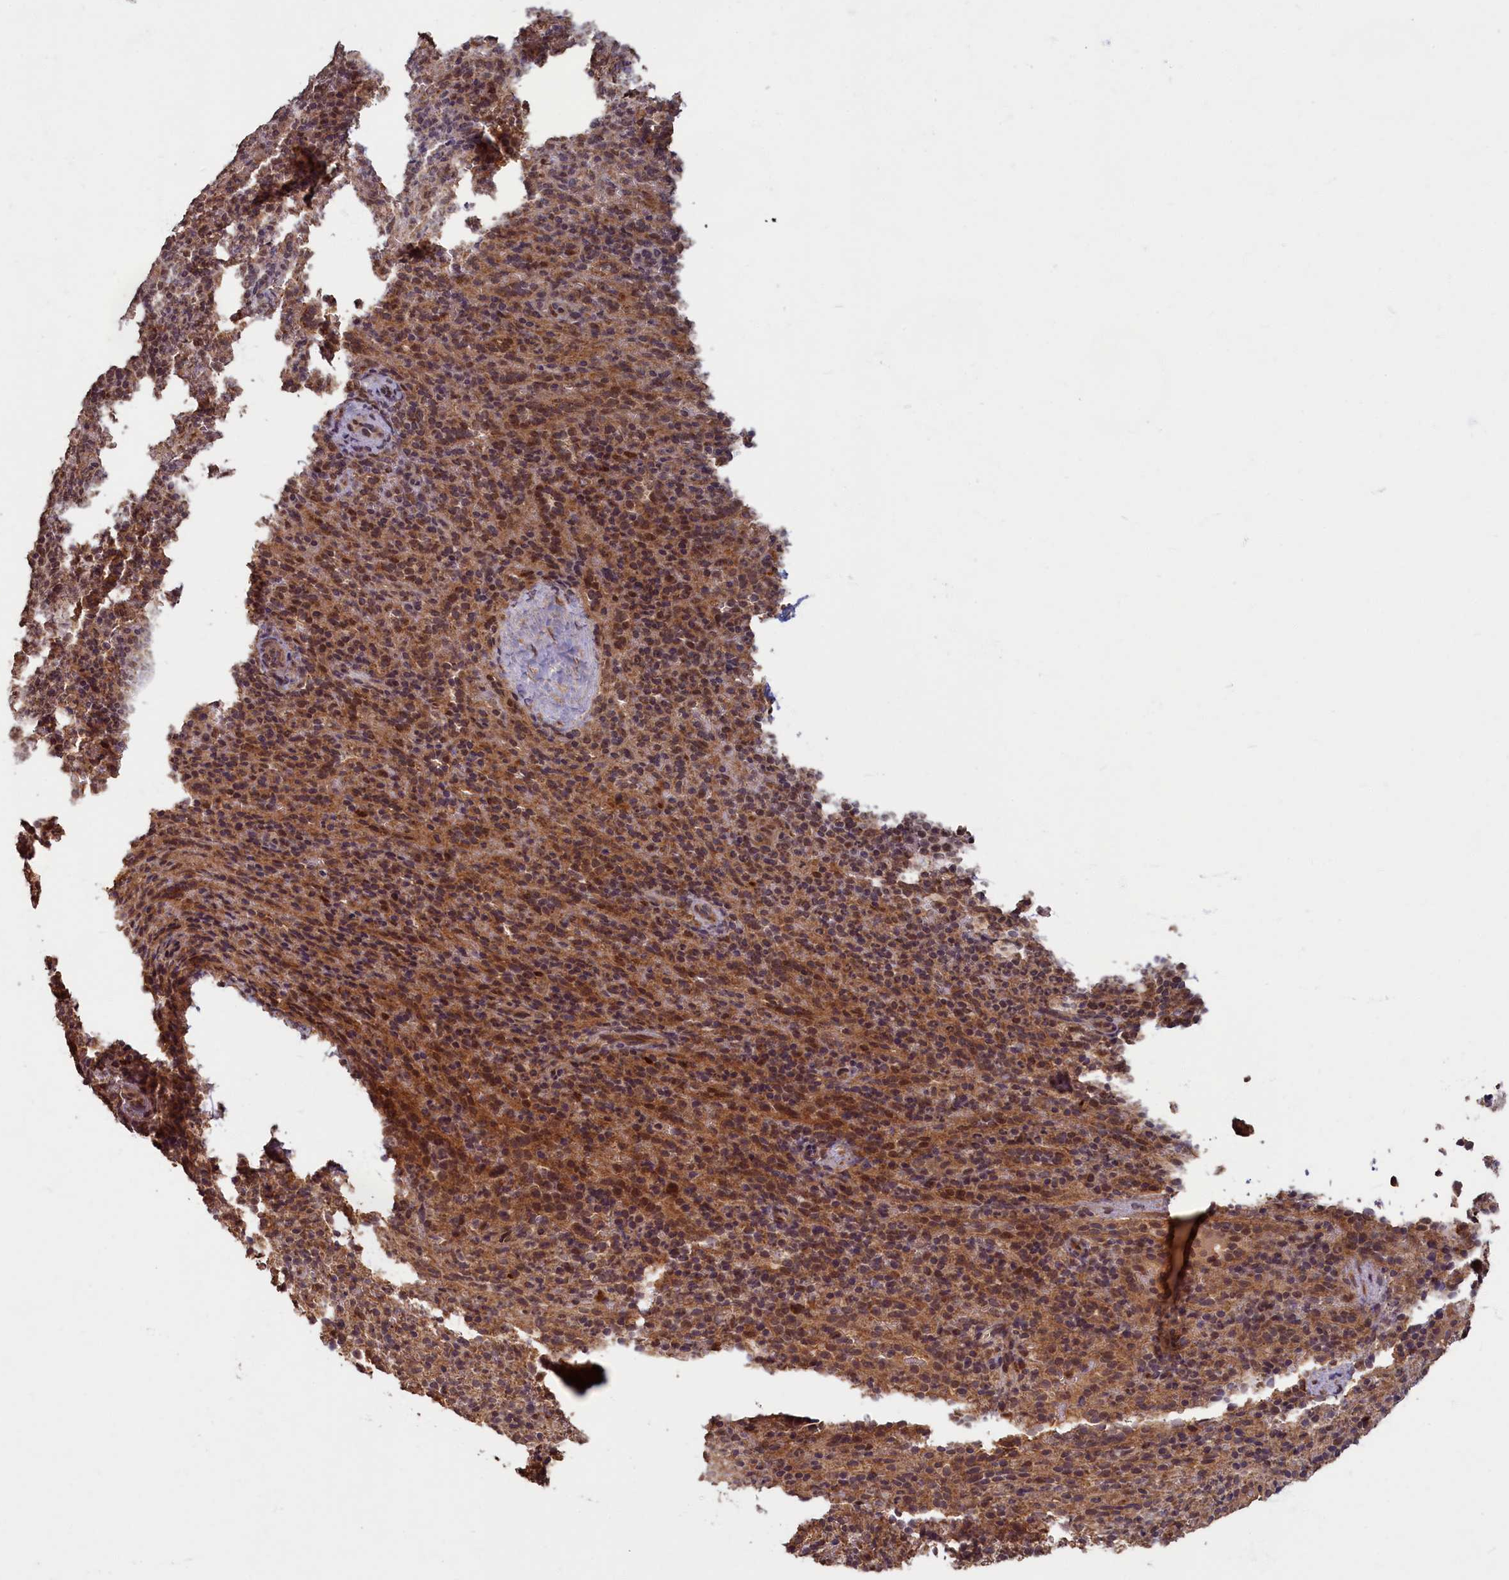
{"staining": {"intensity": "moderate", "quantity": "<25%", "location": "cytoplasmic/membranous,nuclear"}, "tissue": "spleen", "cell_type": "Cells in red pulp", "image_type": "normal", "snomed": [{"axis": "morphology", "description": "Normal tissue, NOS"}, {"axis": "topography", "description": "Spleen"}], "caption": "Brown immunohistochemical staining in unremarkable spleen demonstrates moderate cytoplasmic/membranous,nuclear expression in approximately <25% of cells in red pulp. The protein of interest is shown in brown color, while the nuclei are stained blue.", "gene": "BRCA1", "patient": {"sex": "female", "age": 21}}